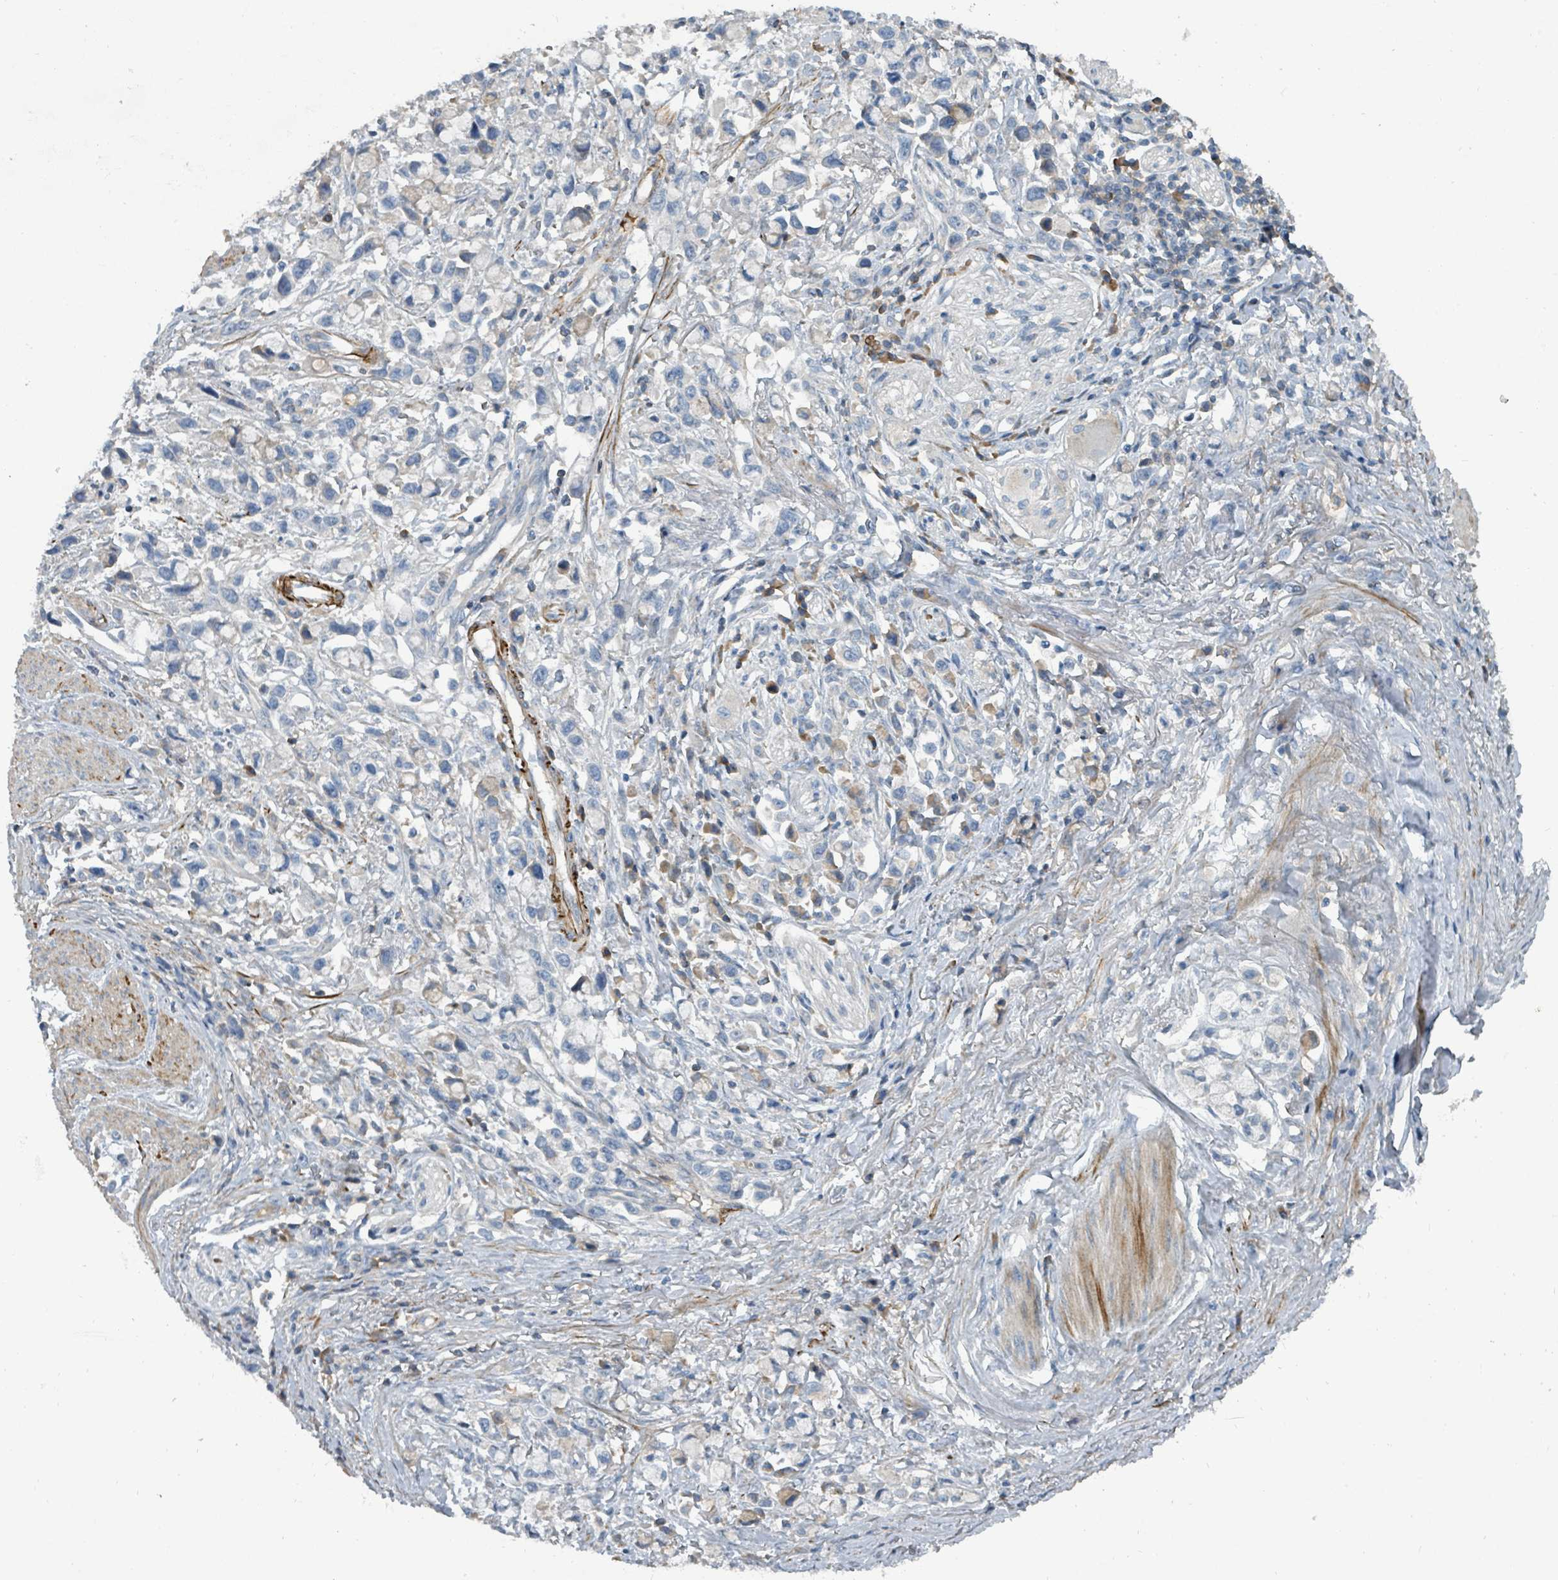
{"staining": {"intensity": "negative", "quantity": "none", "location": "none"}, "tissue": "stomach cancer", "cell_type": "Tumor cells", "image_type": "cancer", "snomed": [{"axis": "morphology", "description": "Adenocarcinoma, NOS"}, {"axis": "topography", "description": "Stomach"}], "caption": "A micrograph of stomach cancer stained for a protein reveals no brown staining in tumor cells.", "gene": "SLC44A5", "patient": {"sex": "female", "age": 81}}